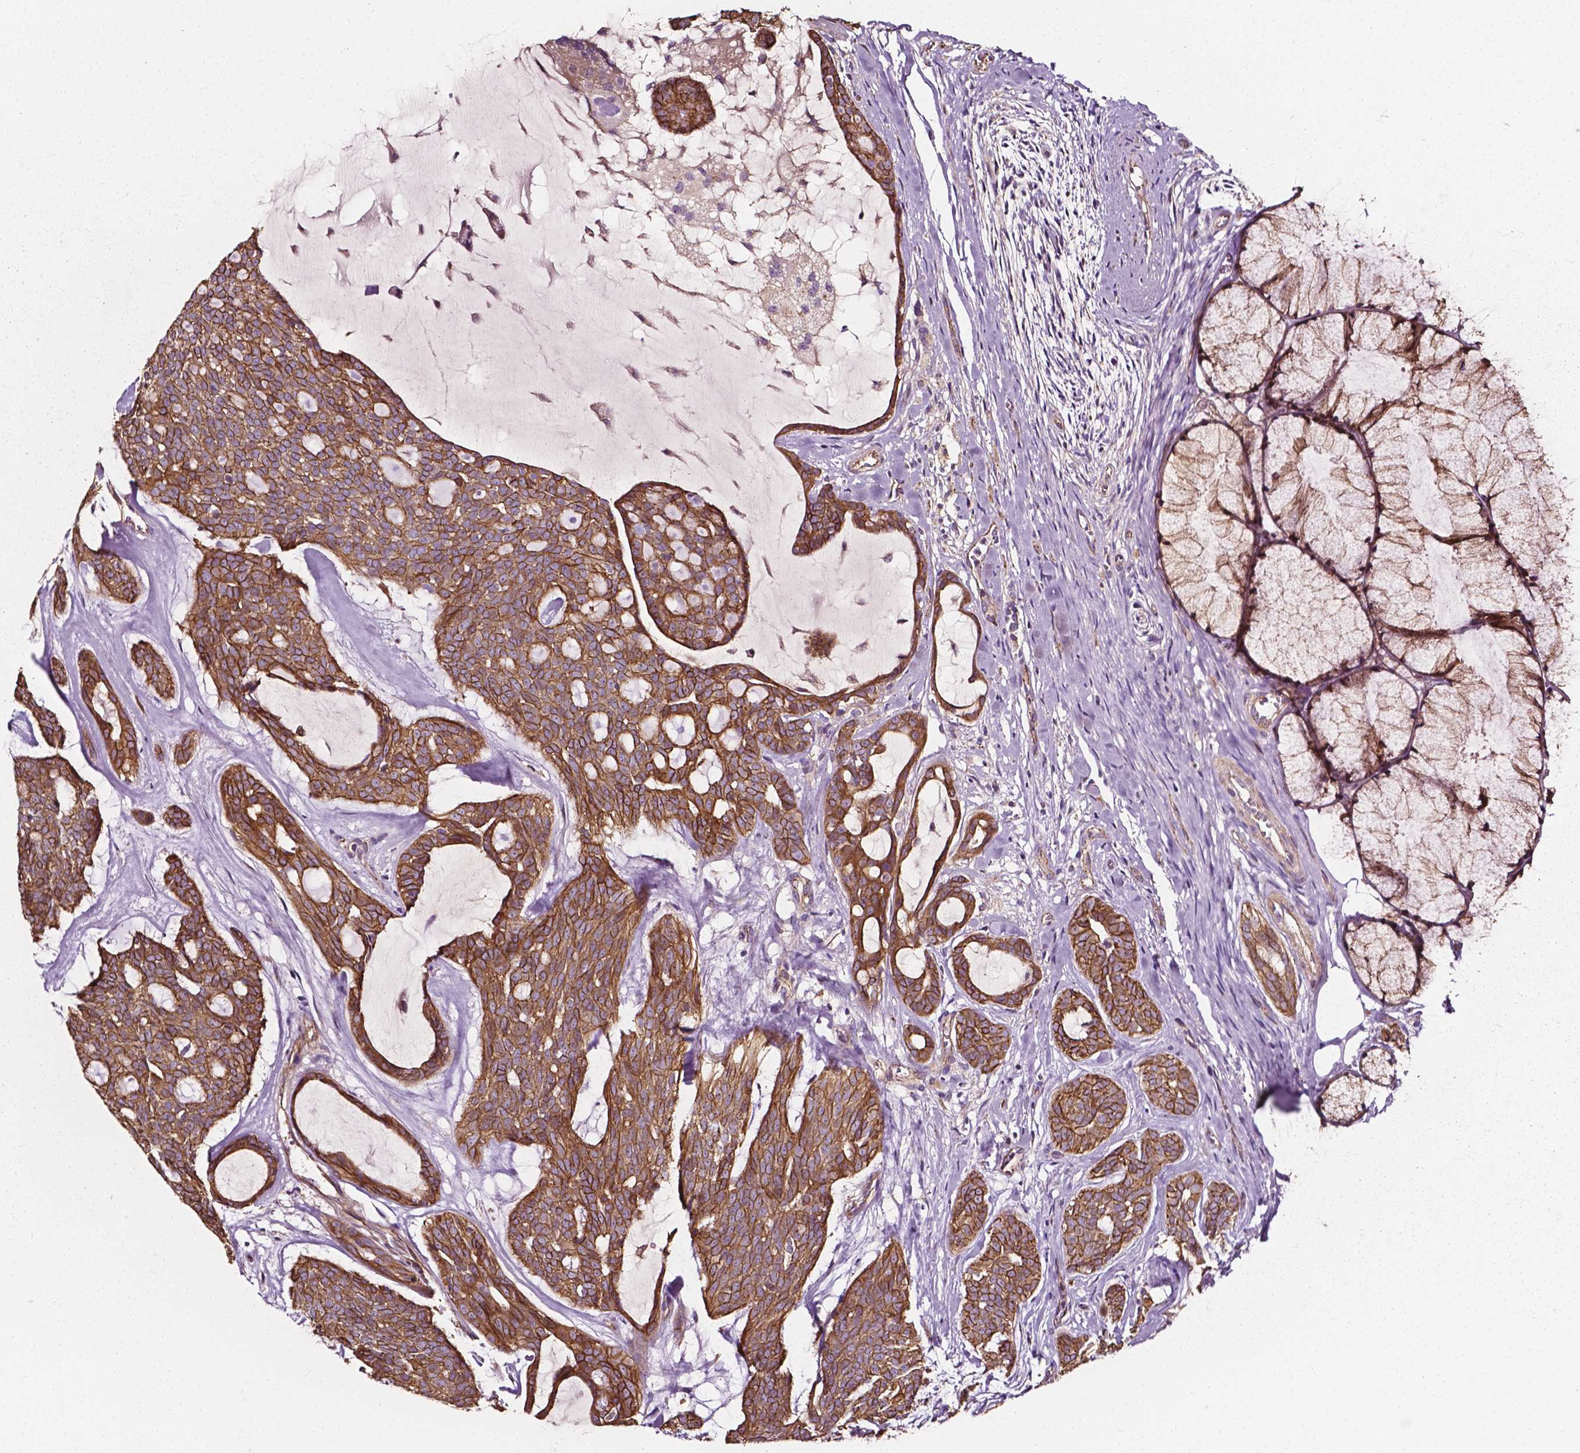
{"staining": {"intensity": "moderate", "quantity": ">75%", "location": "cytoplasmic/membranous"}, "tissue": "head and neck cancer", "cell_type": "Tumor cells", "image_type": "cancer", "snomed": [{"axis": "morphology", "description": "Adenocarcinoma, NOS"}, {"axis": "topography", "description": "Head-Neck"}], "caption": "Immunohistochemistry of human head and neck cancer shows medium levels of moderate cytoplasmic/membranous positivity in approximately >75% of tumor cells. The staining is performed using DAB brown chromogen to label protein expression. The nuclei are counter-stained blue using hematoxylin.", "gene": "ATG16L1", "patient": {"sex": "male", "age": 66}}